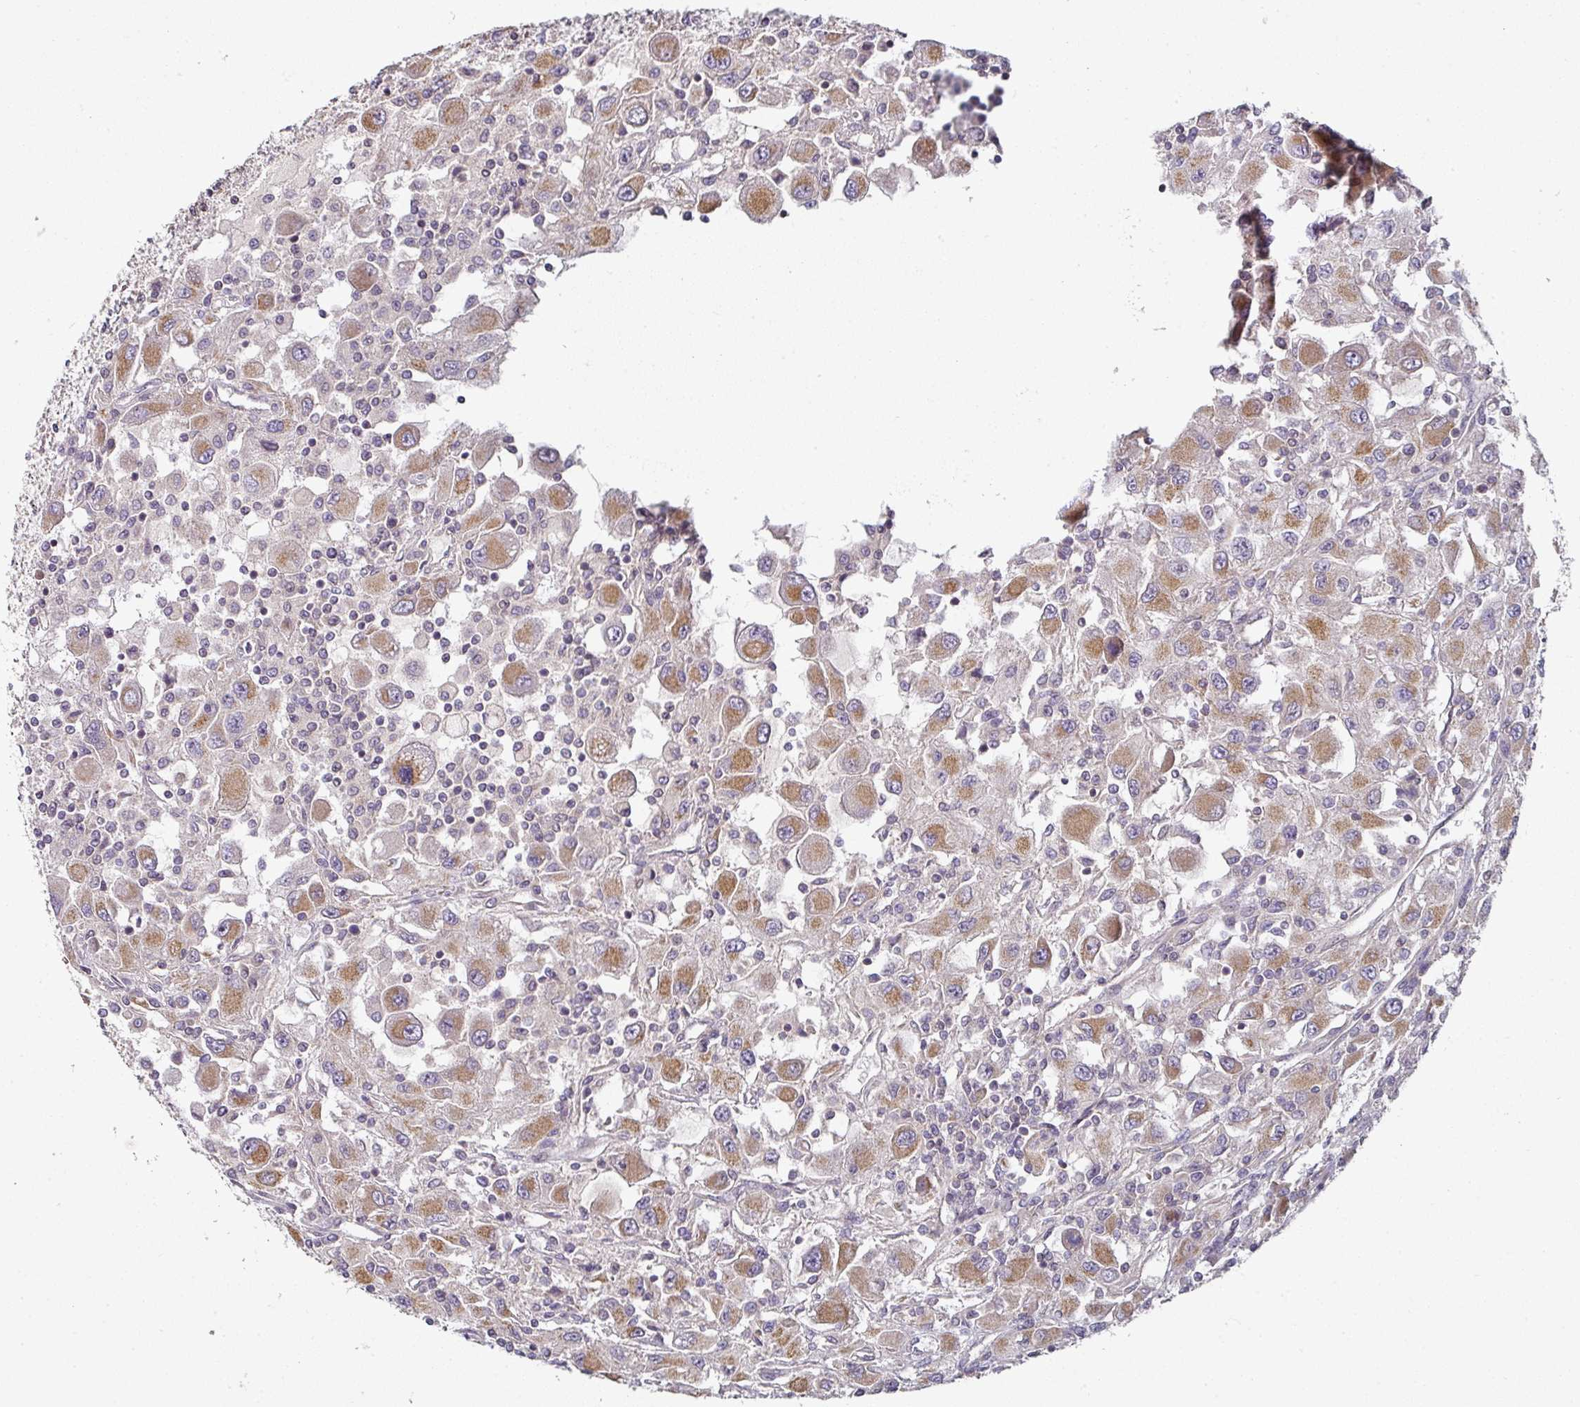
{"staining": {"intensity": "moderate", "quantity": "25%-75%", "location": "cytoplasmic/membranous"}, "tissue": "renal cancer", "cell_type": "Tumor cells", "image_type": "cancer", "snomed": [{"axis": "morphology", "description": "Adenocarcinoma, NOS"}, {"axis": "topography", "description": "Kidney"}], "caption": "Immunohistochemistry of human renal adenocarcinoma displays medium levels of moderate cytoplasmic/membranous positivity in about 25%-75% of tumor cells. Nuclei are stained in blue.", "gene": "MAP2K2", "patient": {"sex": "female", "age": 67}}